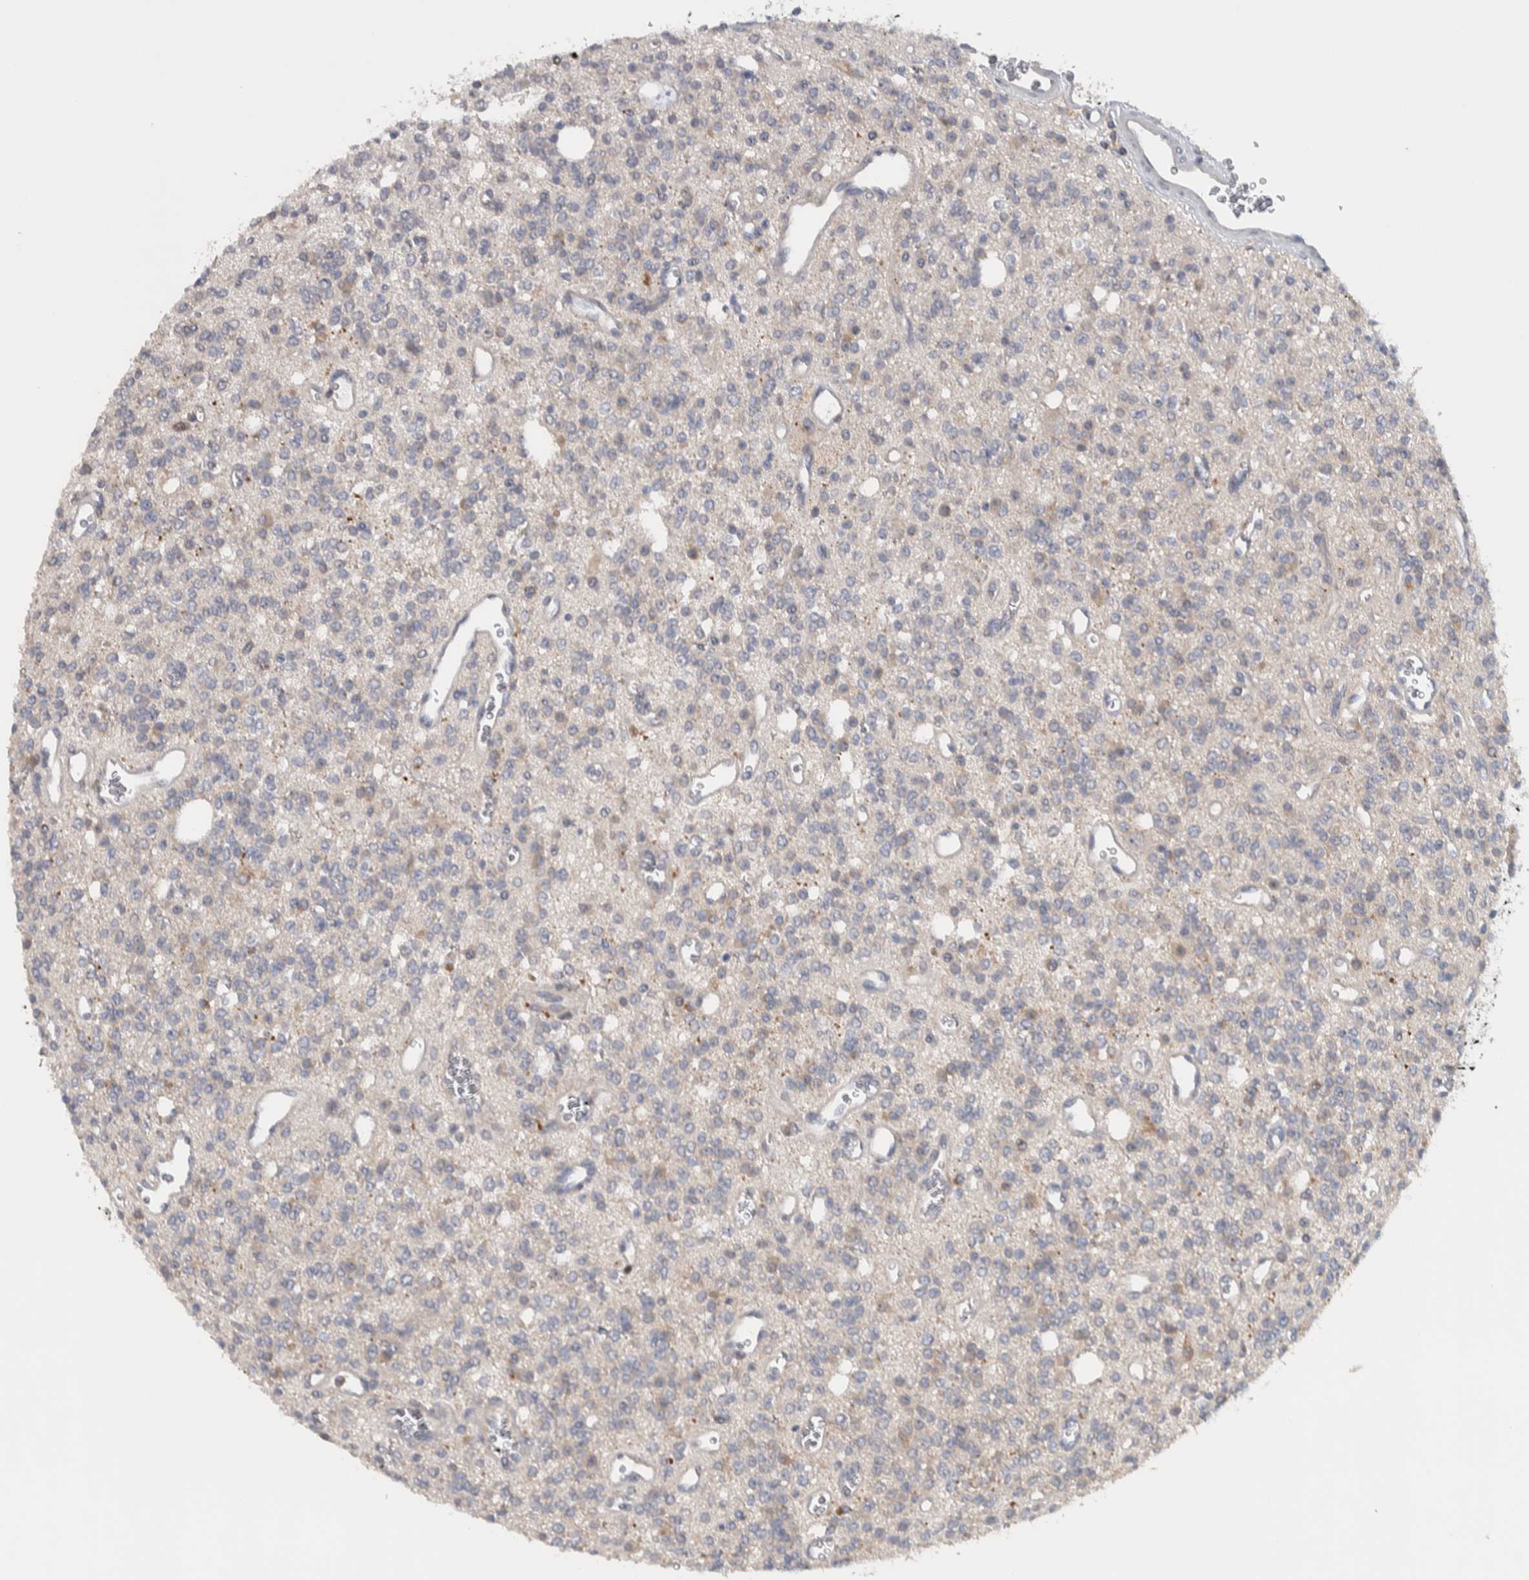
{"staining": {"intensity": "weak", "quantity": "<25%", "location": "cytoplasmic/membranous"}, "tissue": "glioma", "cell_type": "Tumor cells", "image_type": "cancer", "snomed": [{"axis": "morphology", "description": "Glioma, malignant, High grade"}, {"axis": "topography", "description": "Brain"}], "caption": "A high-resolution photomicrograph shows immunohistochemistry (IHC) staining of glioma, which exhibits no significant positivity in tumor cells. Nuclei are stained in blue.", "gene": "PRRG4", "patient": {"sex": "male", "age": 34}}